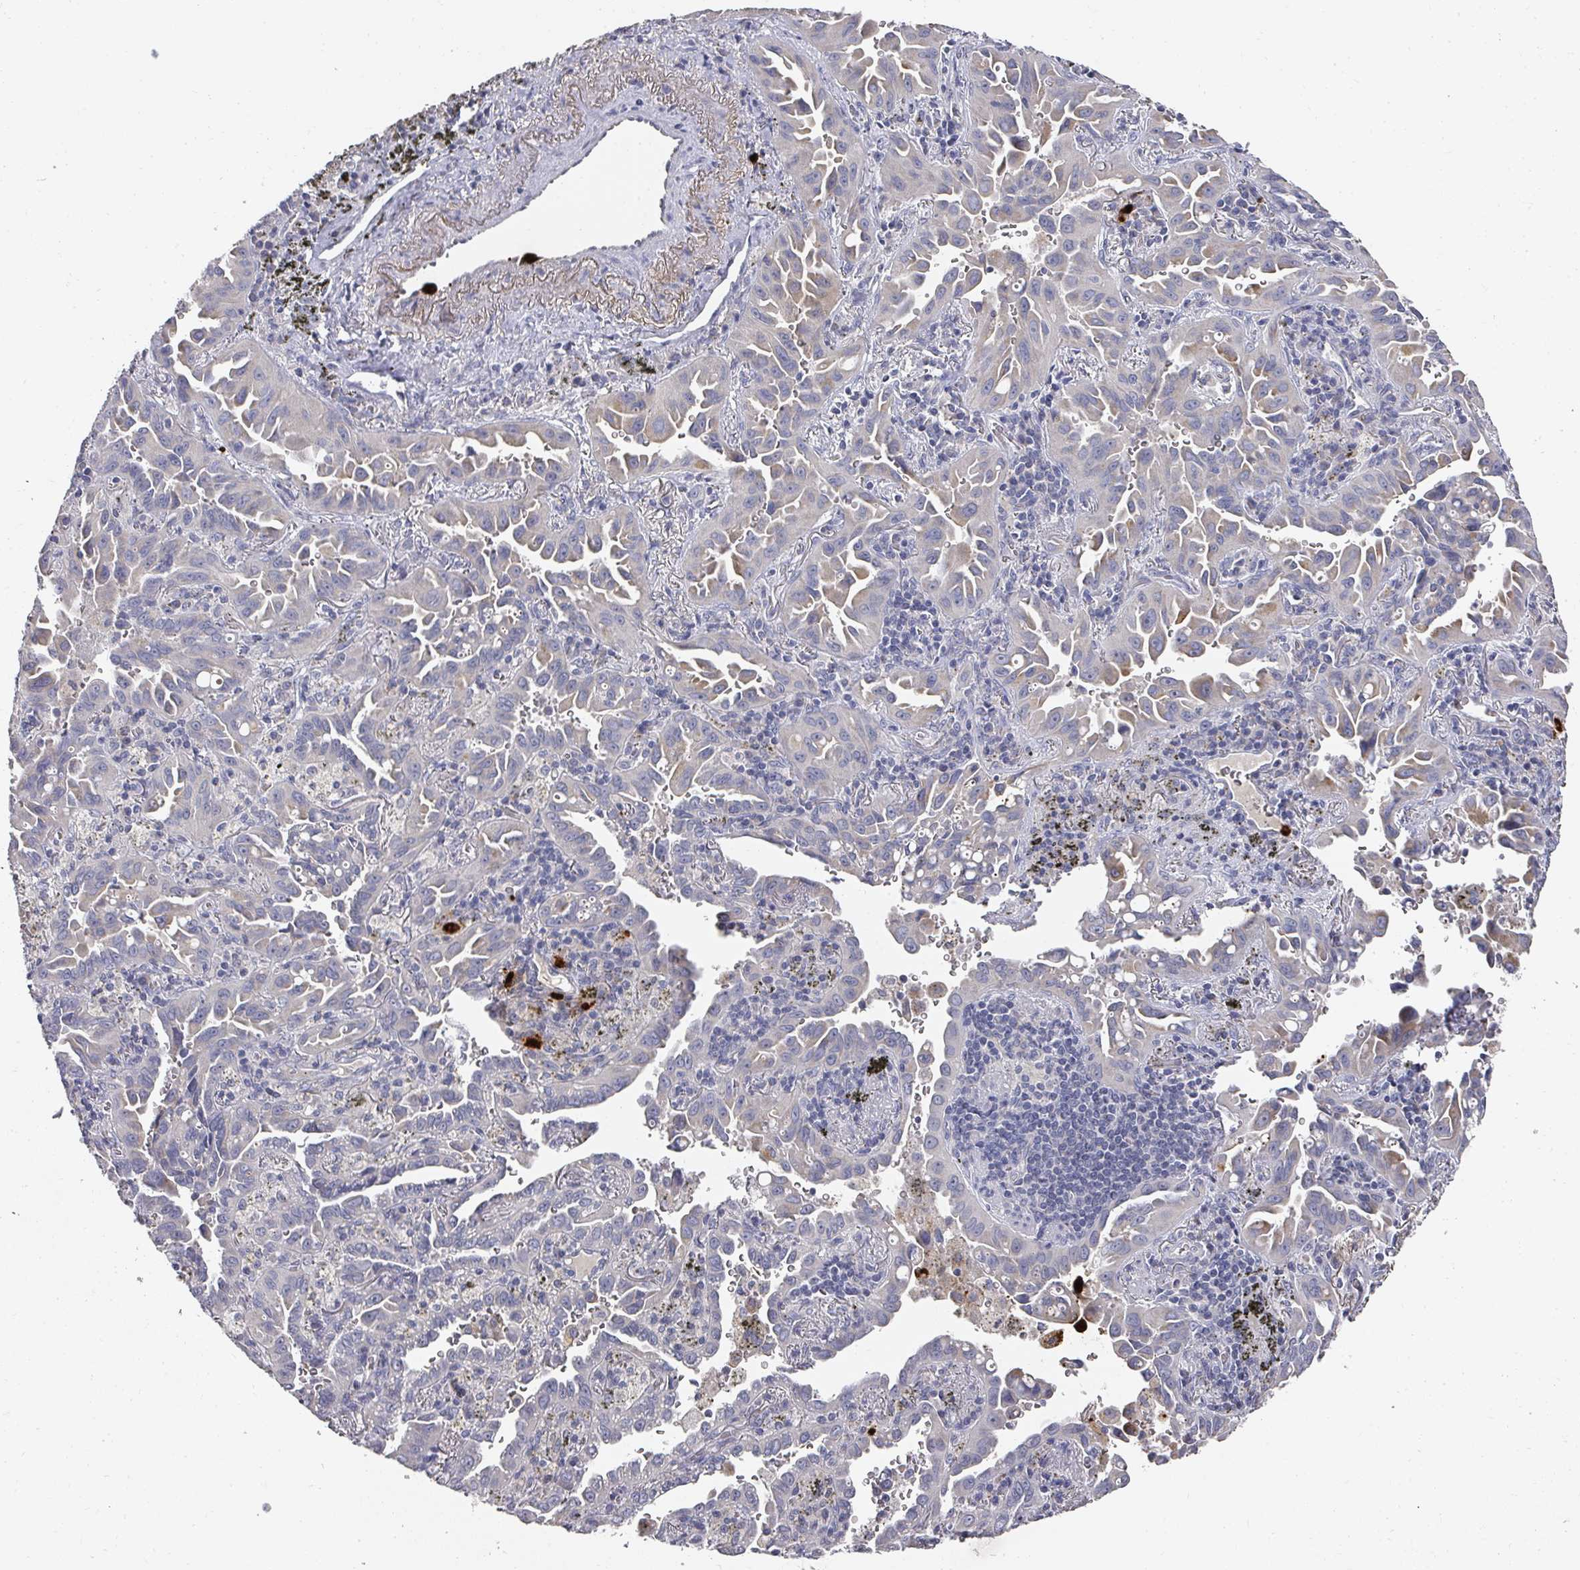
{"staining": {"intensity": "moderate", "quantity": "<25%", "location": "cytoplasmic/membranous"}, "tissue": "lung cancer", "cell_type": "Tumor cells", "image_type": "cancer", "snomed": [{"axis": "morphology", "description": "Adenocarcinoma, NOS"}, {"axis": "topography", "description": "Lung"}], "caption": "High-power microscopy captured an immunohistochemistry (IHC) micrograph of lung adenocarcinoma, revealing moderate cytoplasmic/membranous positivity in approximately <25% of tumor cells.", "gene": "CAMP", "patient": {"sex": "male", "age": 68}}